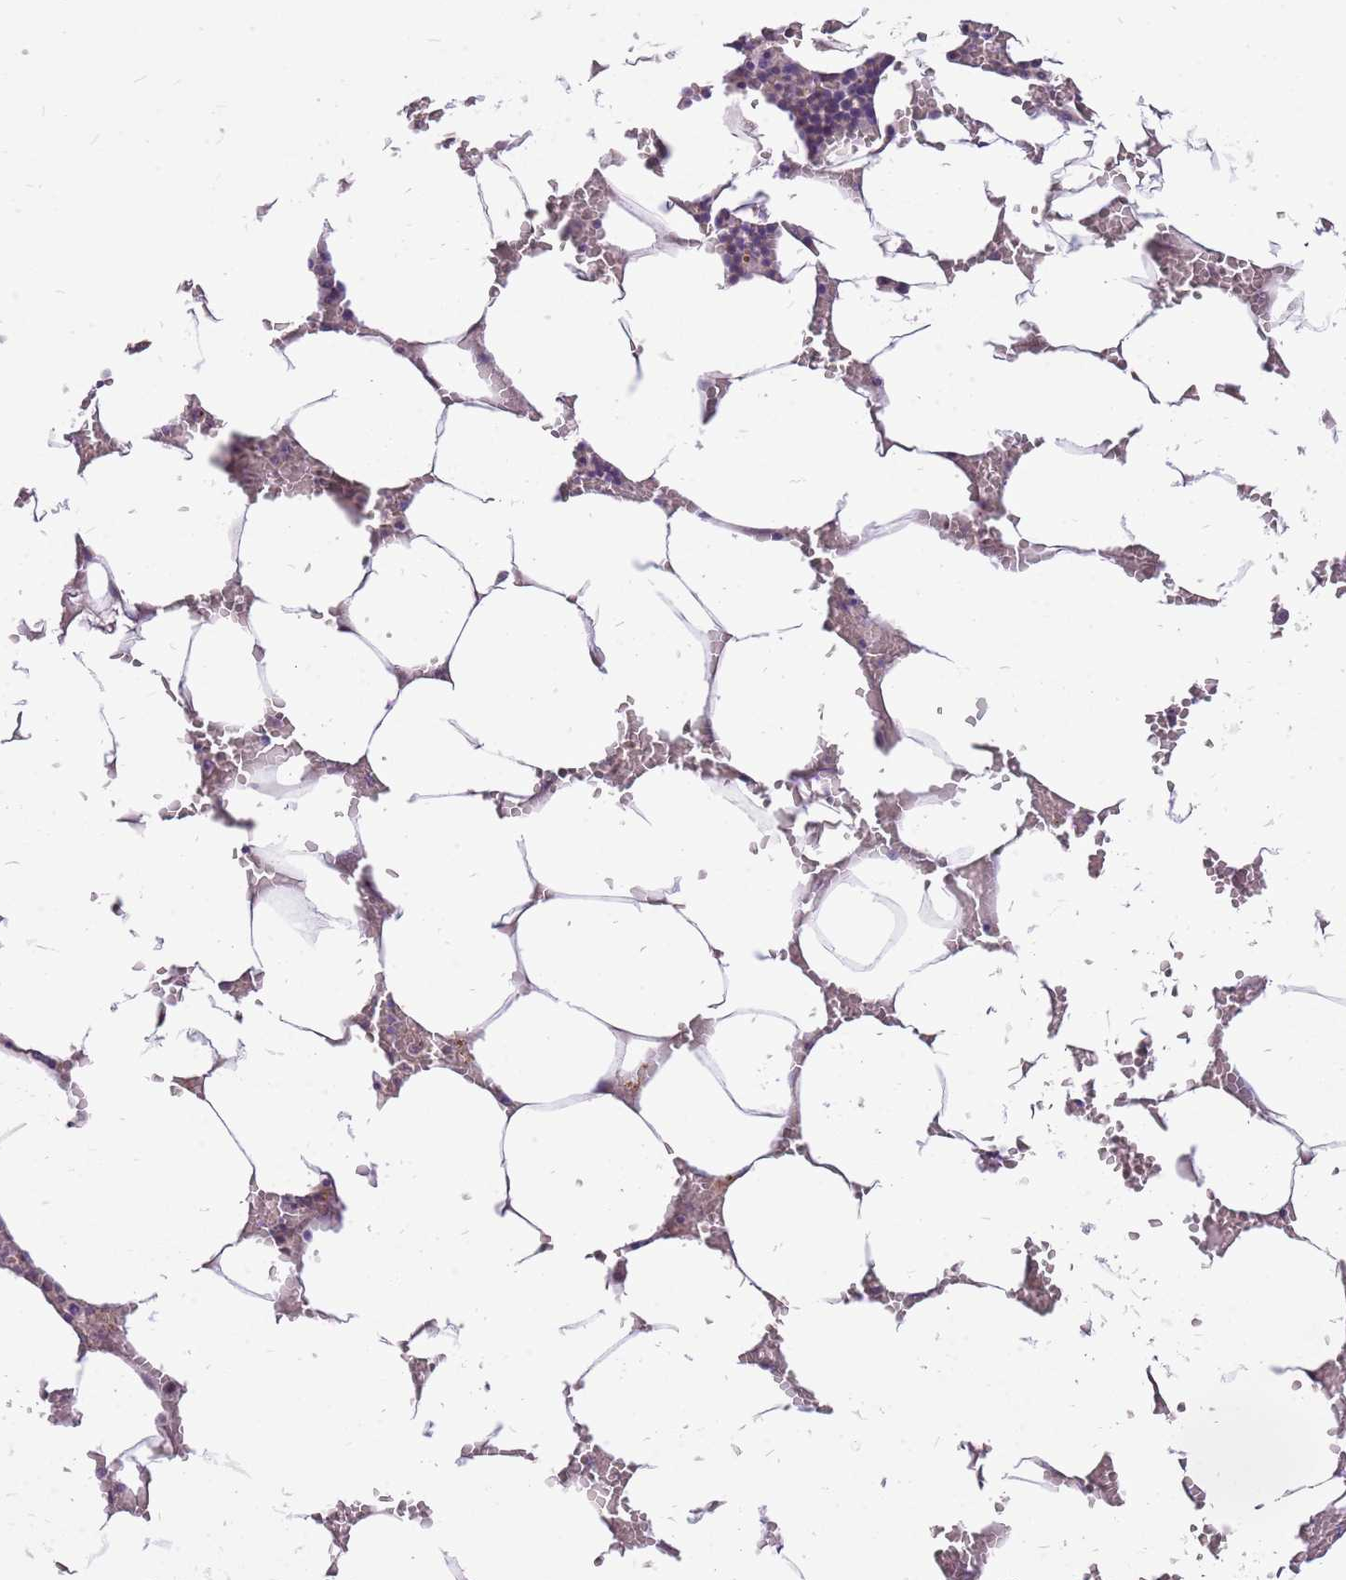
{"staining": {"intensity": "moderate", "quantity": "<25%", "location": "cytoplasmic/membranous"}, "tissue": "bone marrow", "cell_type": "Hematopoietic cells", "image_type": "normal", "snomed": [{"axis": "morphology", "description": "Normal tissue, NOS"}, {"axis": "topography", "description": "Bone marrow"}], "caption": "Hematopoietic cells exhibit low levels of moderate cytoplasmic/membranous staining in about <25% of cells in benign bone marrow.", "gene": "WDR90", "patient": {"sex": "male", "age": 70}}